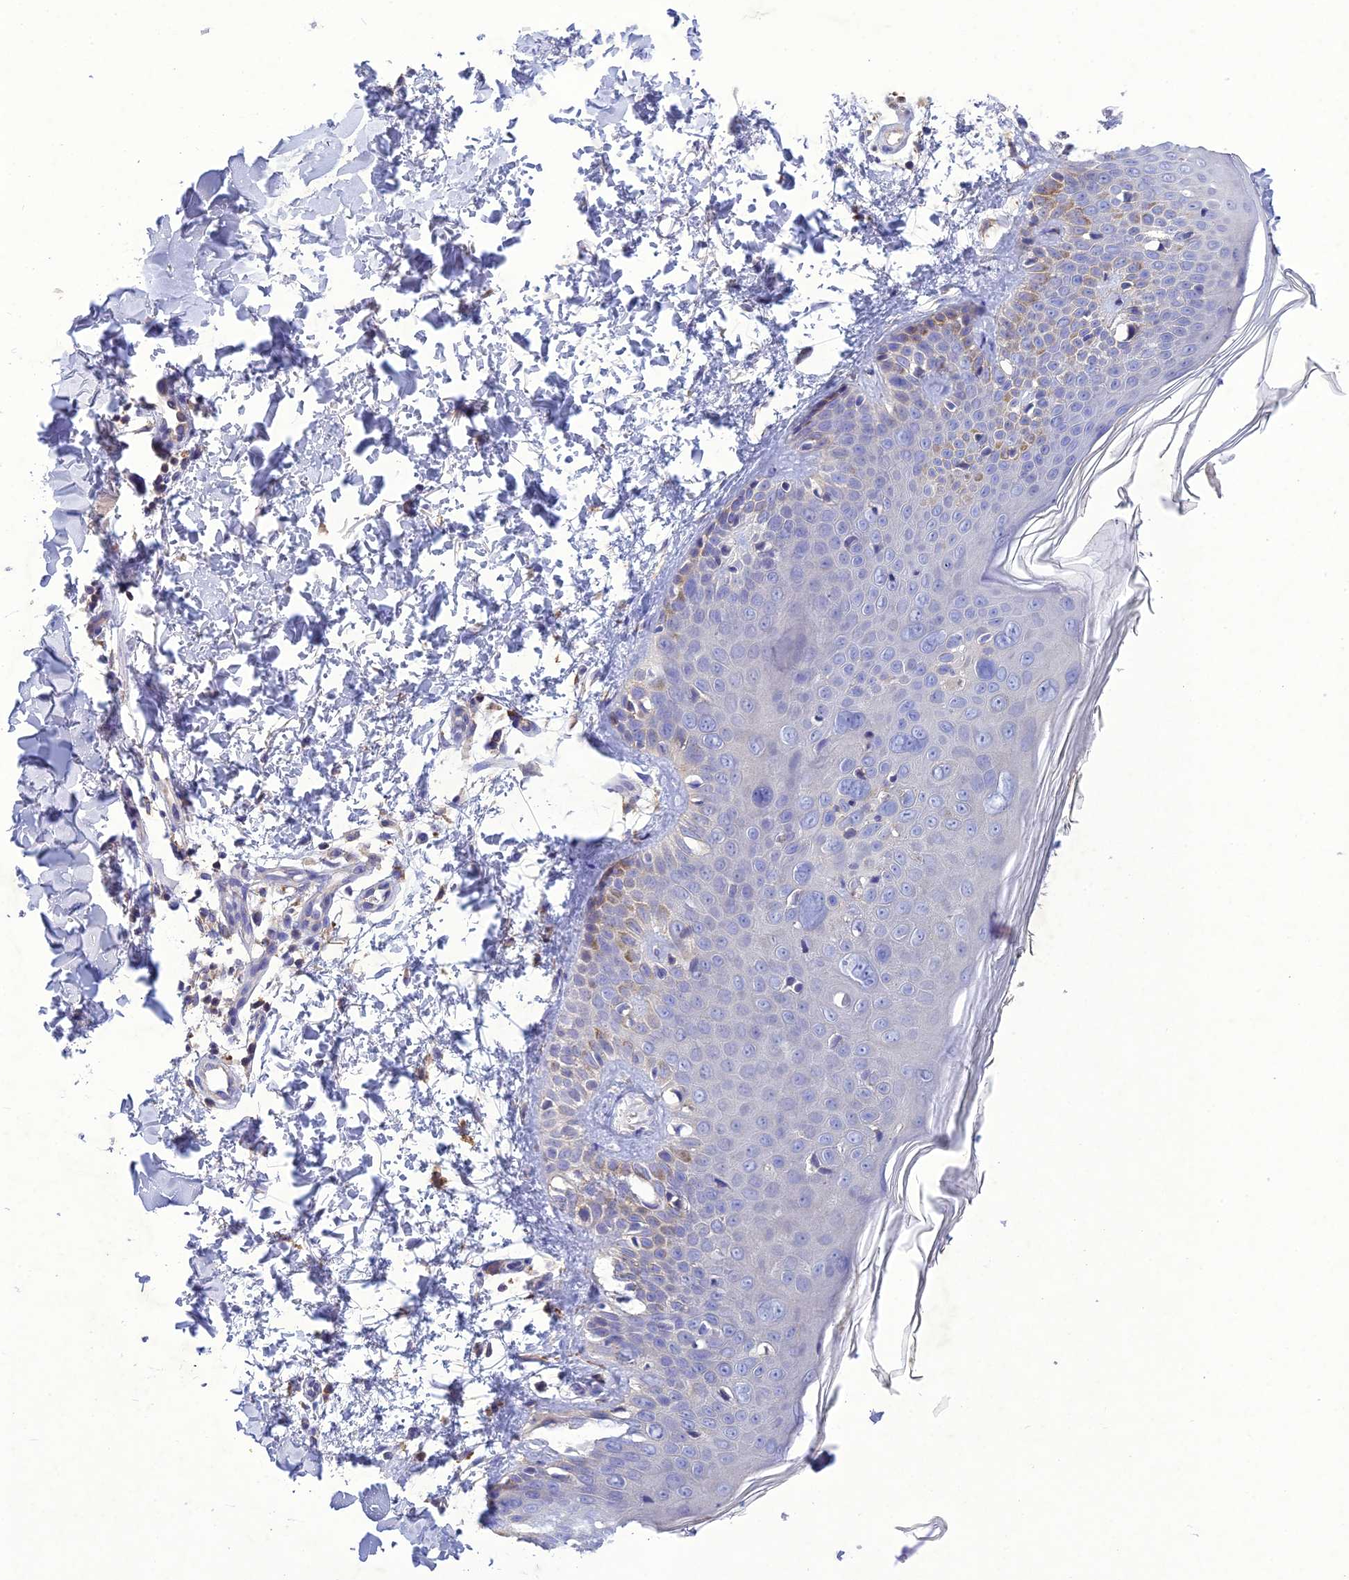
{"staining": {"intensity": "moderate", "quantity": "<25%", "location": "cytoplasmic/membranous"}, "tissue": "skin", "cell_type": "Fibroblasts", "image_type": "normal", "snomed": [{"axis": "morphology", "description": "Normal tissue, NOS"}, {"axis": "topography", "description": "Skin"}], "caption": "Immunohistochemical staining of benign skin displays moderate cytoplasmic/membranous protein expression in approximately <25% of fibroblasts.", "gene": "SNX24", "patient": {"sex": "male", "age": 37}}